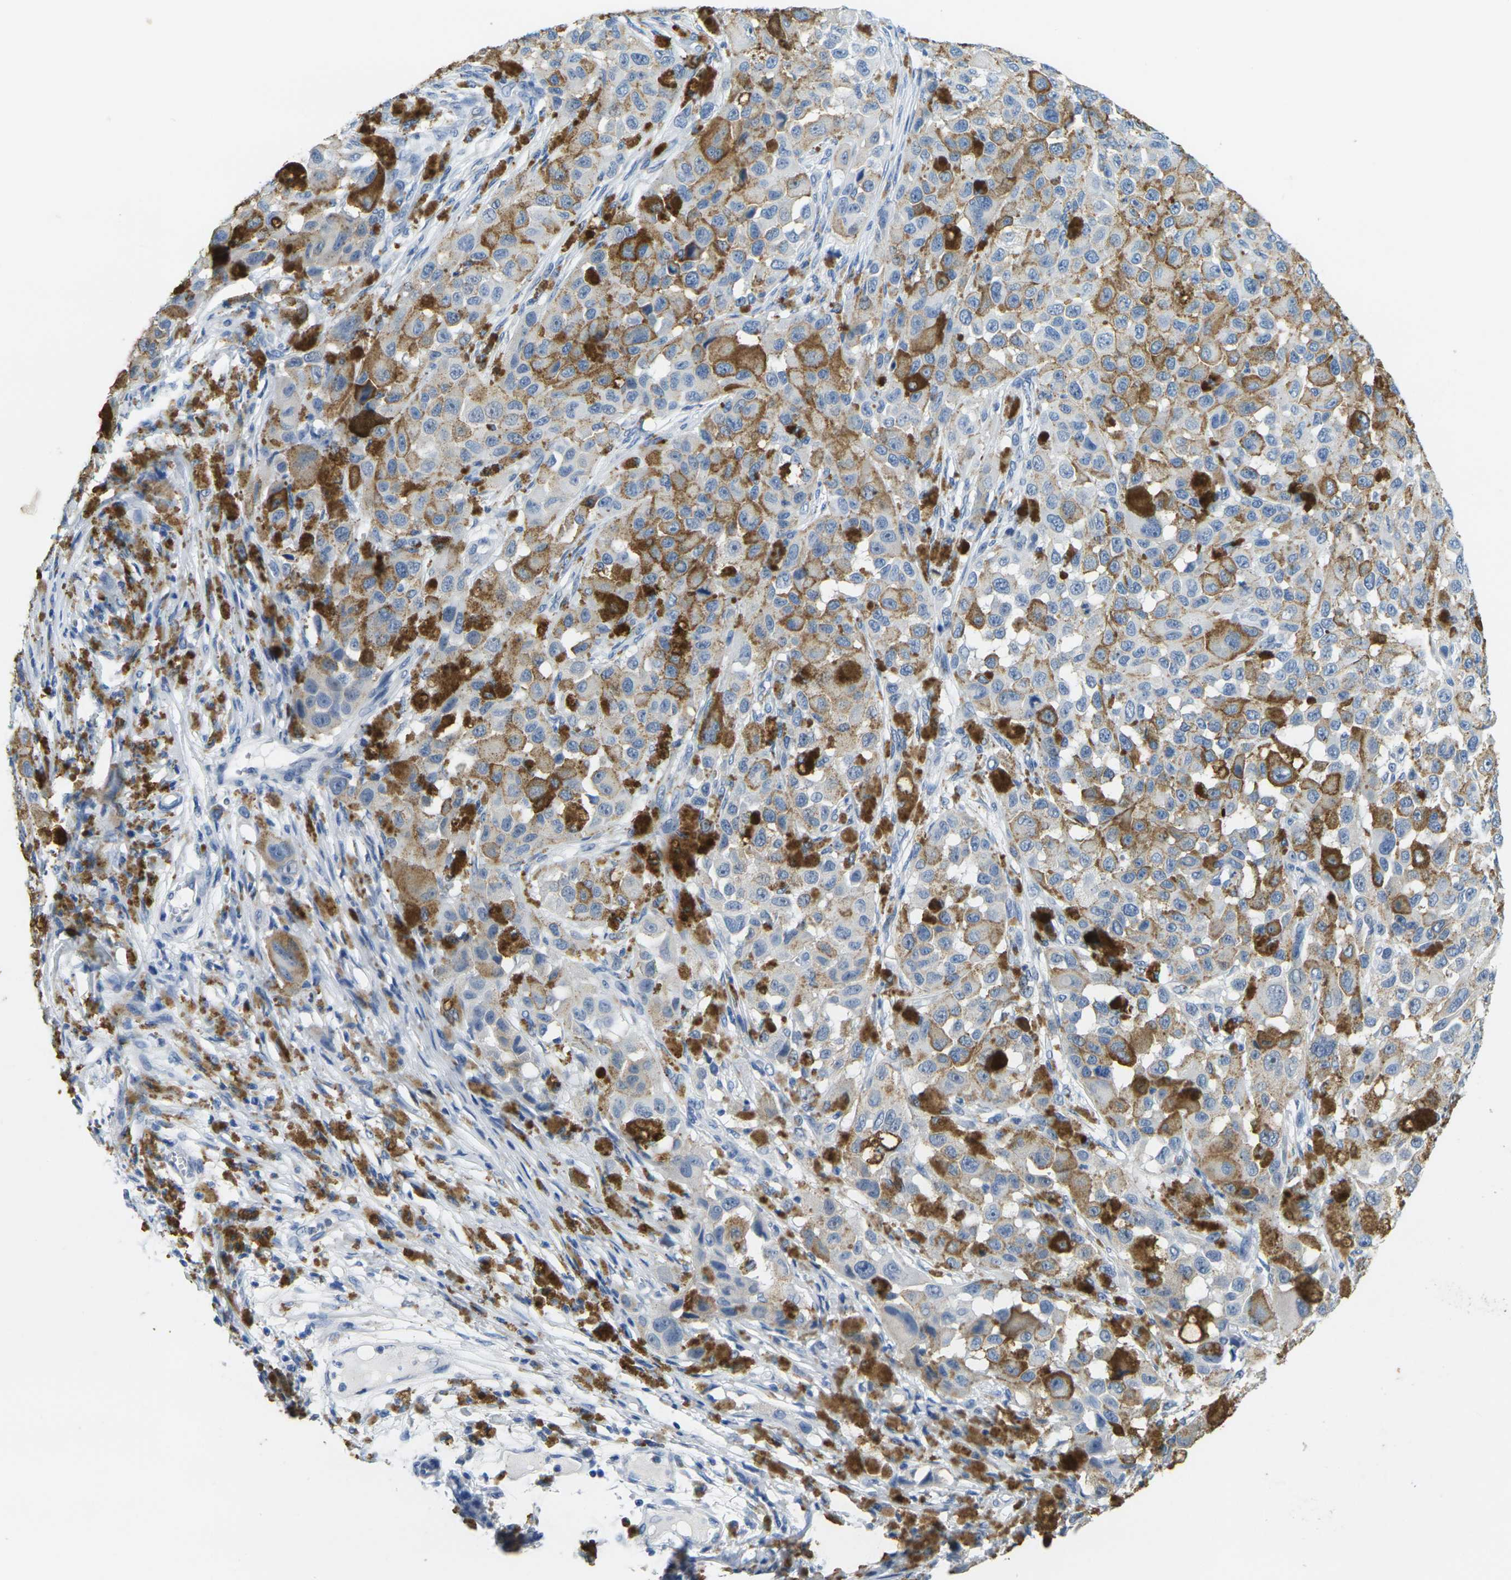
{"staining": {"intensity": "moderate", "quantity": "<25%", "location": "cytoplasmic/membranous"}, "tissue": "melanoma", "cell_type": "Tumor cells", "image_type": "cancer", "snomed": [{"axis": "morphology", "description": "Malignant melanoma, NOS"}, {"axis": "topography", "description": "Skin"}], "caption": "Moderate cytoplasmic/membranous positivity is appreciated in approximately <25% of tumor cells in melanoma.", "gene": "FAM3D", "patient": {"sex": "female", "age": 46}}